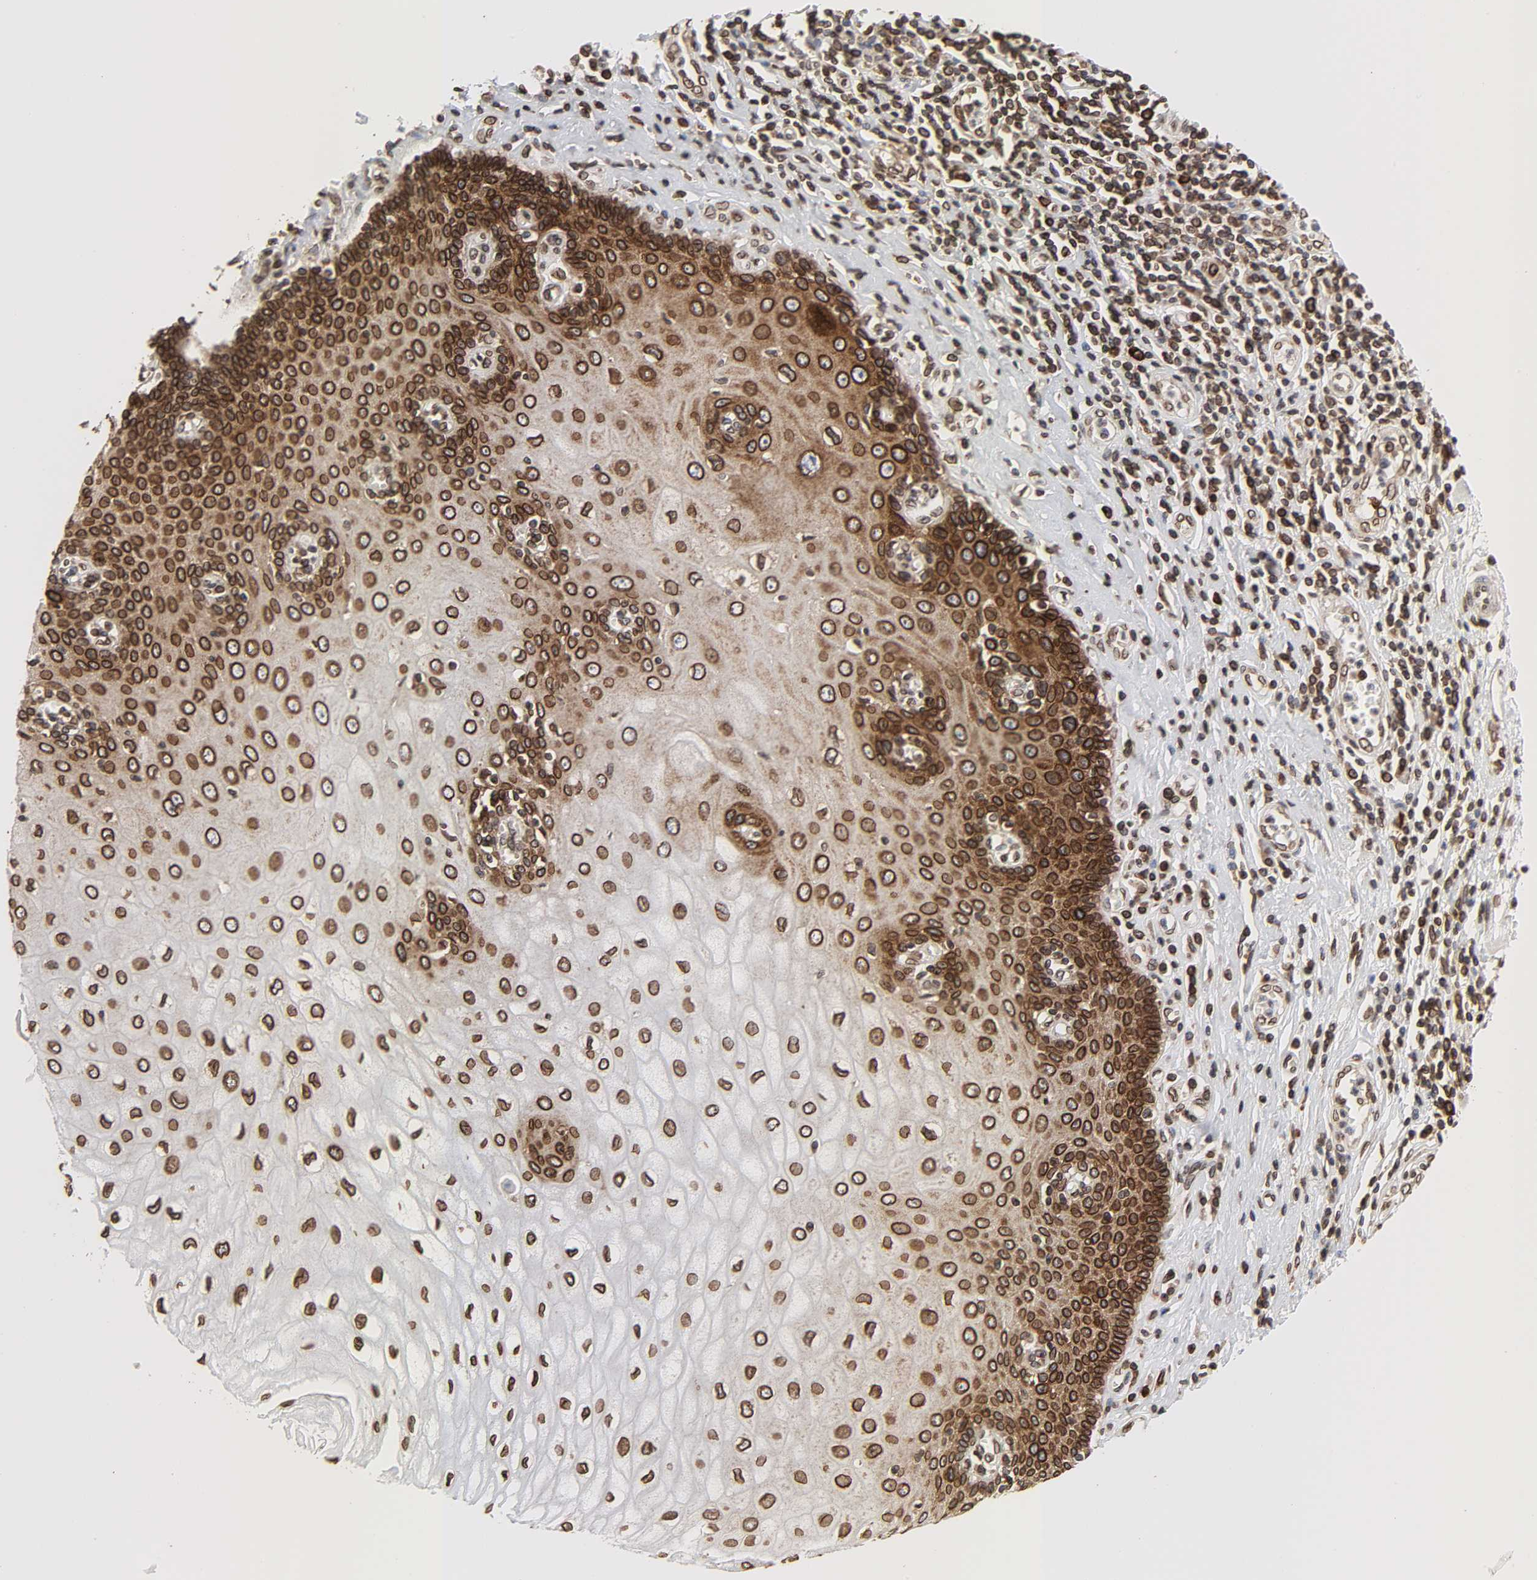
{"staining": {"intensity": "strong", "quantity": ">75%", "location": "cytoplasmic/membranous,nuclear"}, "tissue": "esophagus", "cell_type": "Squamous epithelial cells", "image_type": "normal", "snomed": [{"axis": "morphology", "description": "Normal tissue, NOS"}, {"axis": "topography", "description": "Esophagus"}], "caption": "Benign esophagus displays strong cytoplasmic/membranous,nuclear expression in about >75% of squamous epithelial cells, visualized by immunohistochemistry.", "gene": "RANGAP1", "patient": {"sex": "male", "age": 62}}